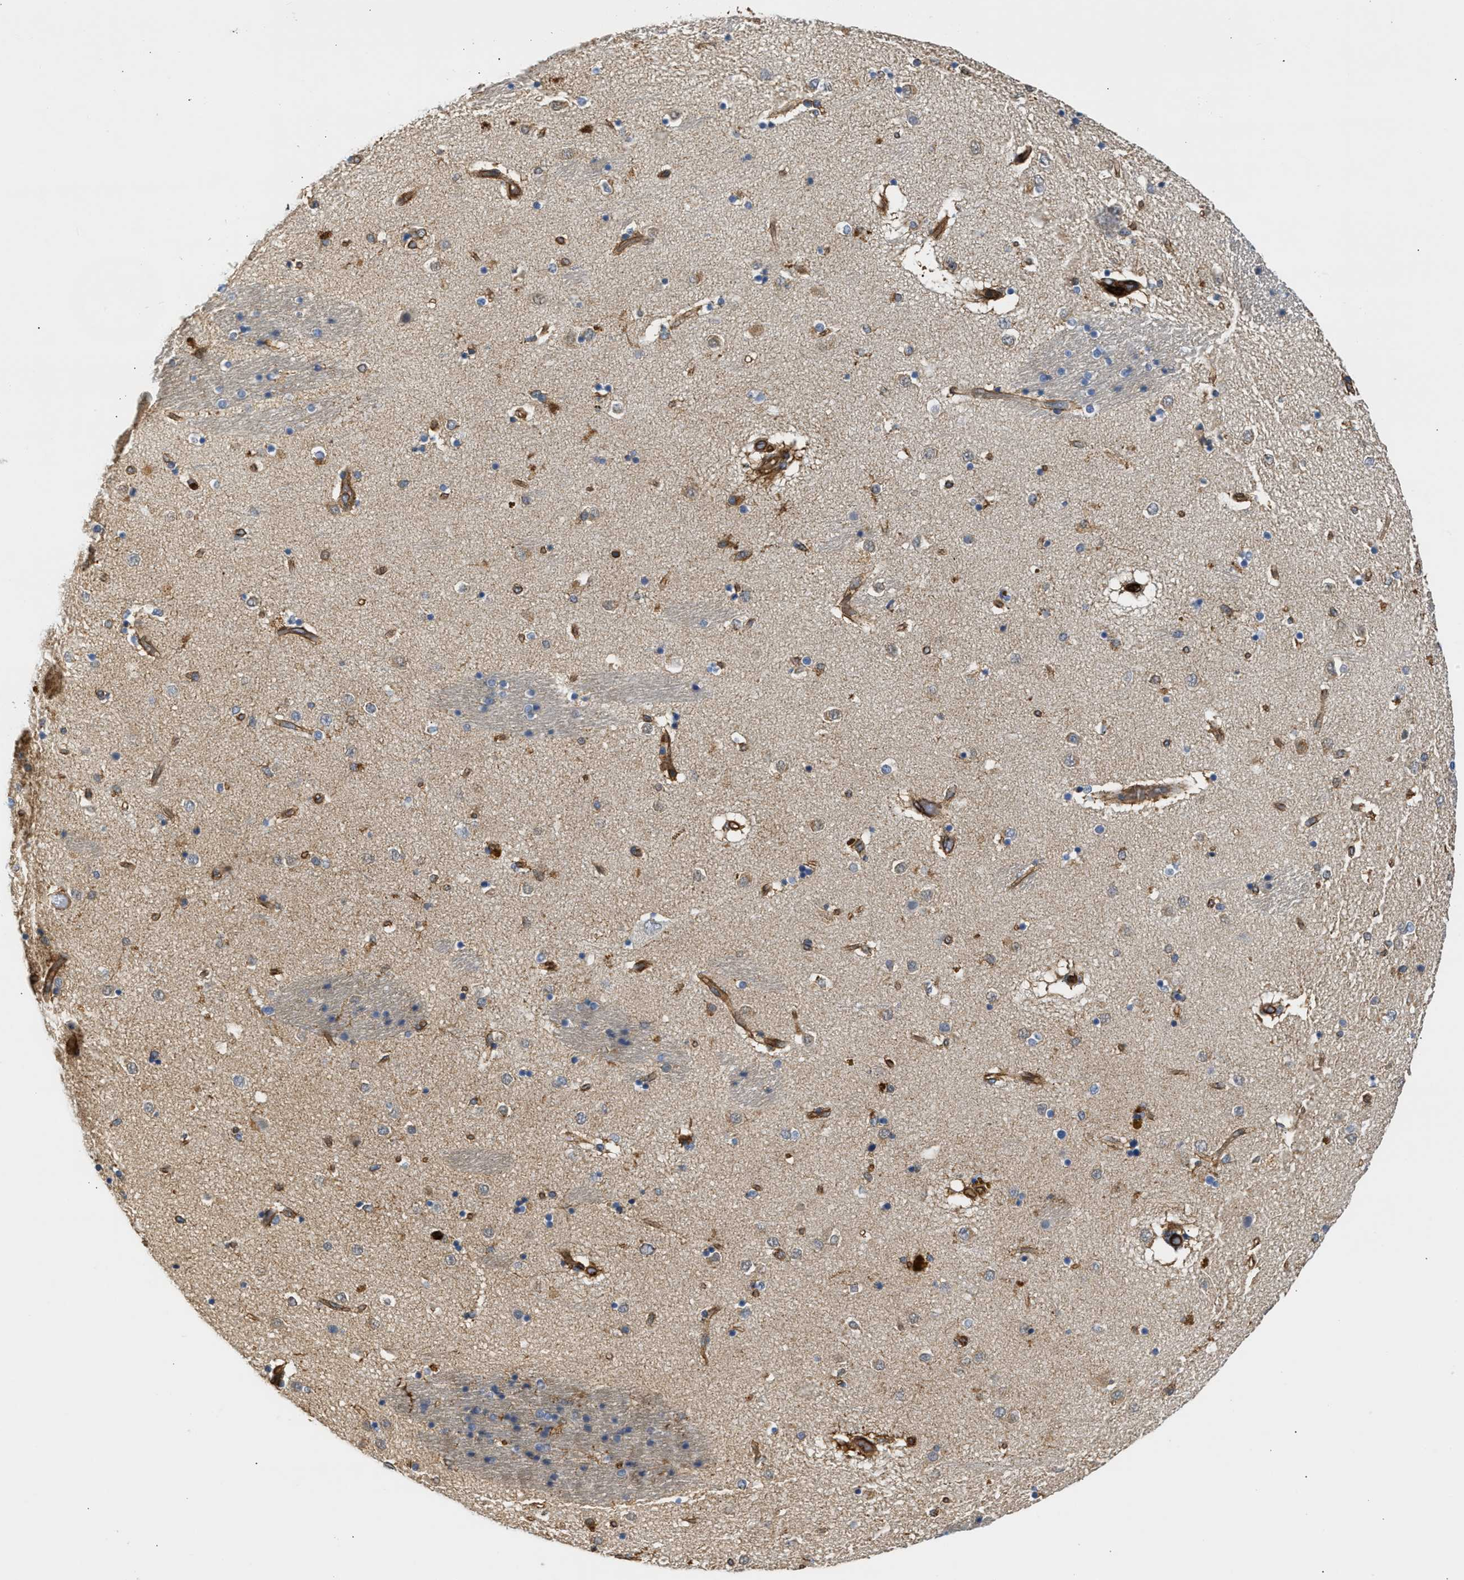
{"staining": {"intensity": "weak", "quantity": "25%-75%", "location": "cytoplasmic/membranous"}, "tissue": "caudate", "cell_type": "Glial cells", "image_type": "normal", "snomed": [{"axis": "morphology", "description": "Normal tissue, NOS"}, {"axis": "topography", "description": "Lateral ventricle wall"}], "caption": "Immunohistochemical staining of unremarkable caudate exhibits weak cytoplasmic/membranous protein positivity in approximately 25%-75% of glial cells. The staining was performed using DAB (3,3'-diaminobenzidine) to visualize the protein expression in brown, while the nuclei were stained in blue with hematoxylin (Magnification: 20x).", "gene": "SAMD9L", "patient": {"sex": "male", "age": 70}}